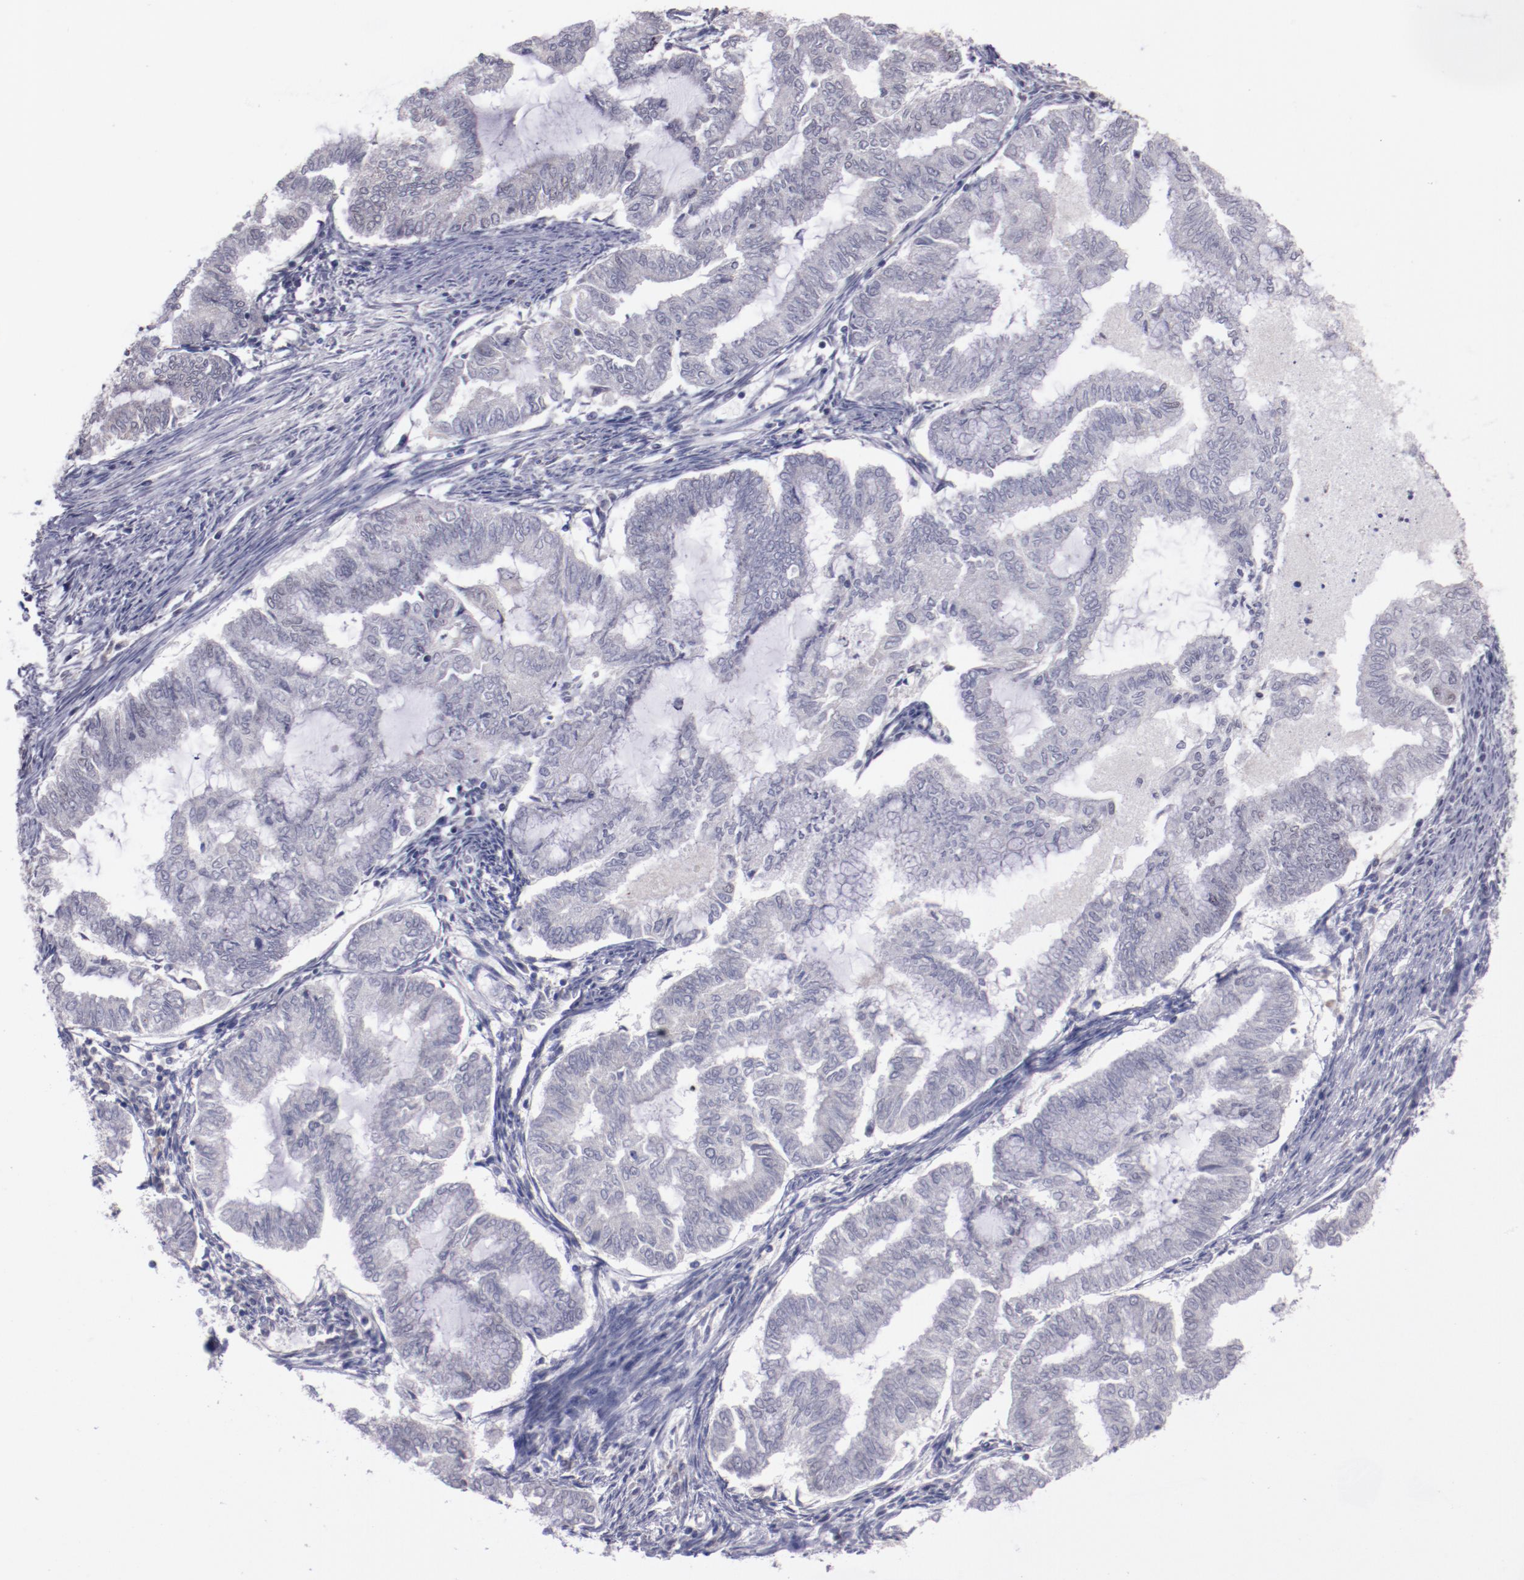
{"staining": {"intensity": "weak", "quantity": "<25%", "location": "cytoplasmic/membranous,nuclear"}, "tissue": "endometrial cancer", "cell_type": "Tumor cells", "image_type": "cancer", "snomed": [{"axis": "morphology", "description": "Adenocarcinoma, NOS"}, {"axis": "topography", "description": "Endometrium"}], "caption": "Photomicrograph shows no significant protein staining in tumor cells of endometrial adenocarcinoma.", "gene": "NRXN3", "patient": {"sex": "female", "age": 79}}